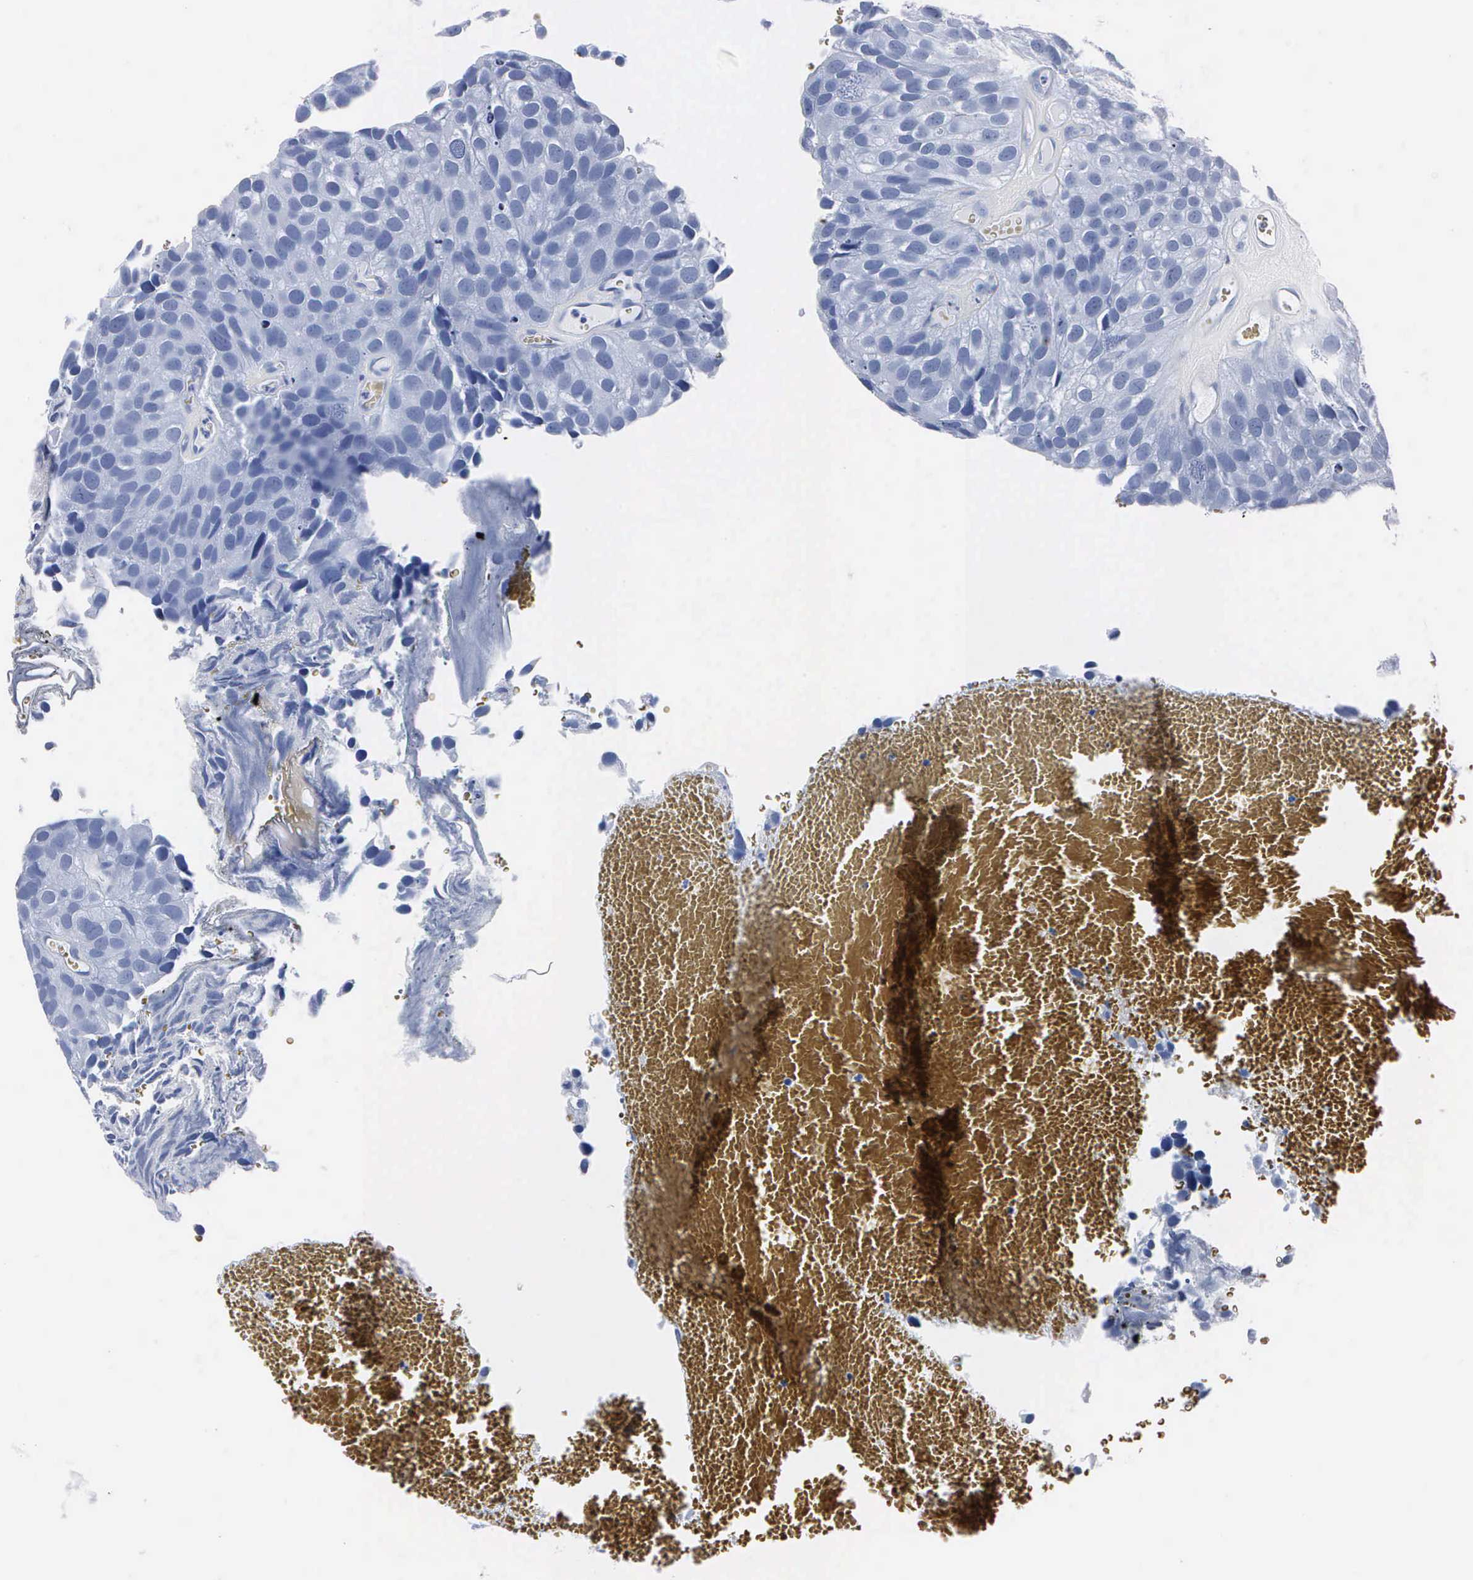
{"staining": {"intensity": "negative", "quantity": "none", "location": "none"}, "tissue": "urothelial cancer", "cell_type": "Tumor cells", "image_type": "cancer", "snomed": [{"axis": "morphology", "description": "Urothelial carcinoma, High grade"}, {"axis": "topography", "description": "Urinary bladder"}], "caption": "DAB (3,3'-diaminobenzidine) immunohistochemical staining of human high-grade urothelial carcinoma reveals no significant expression in tumor cells.", "gene": "MB", "patient": {"sex": "male", "age": 72}}